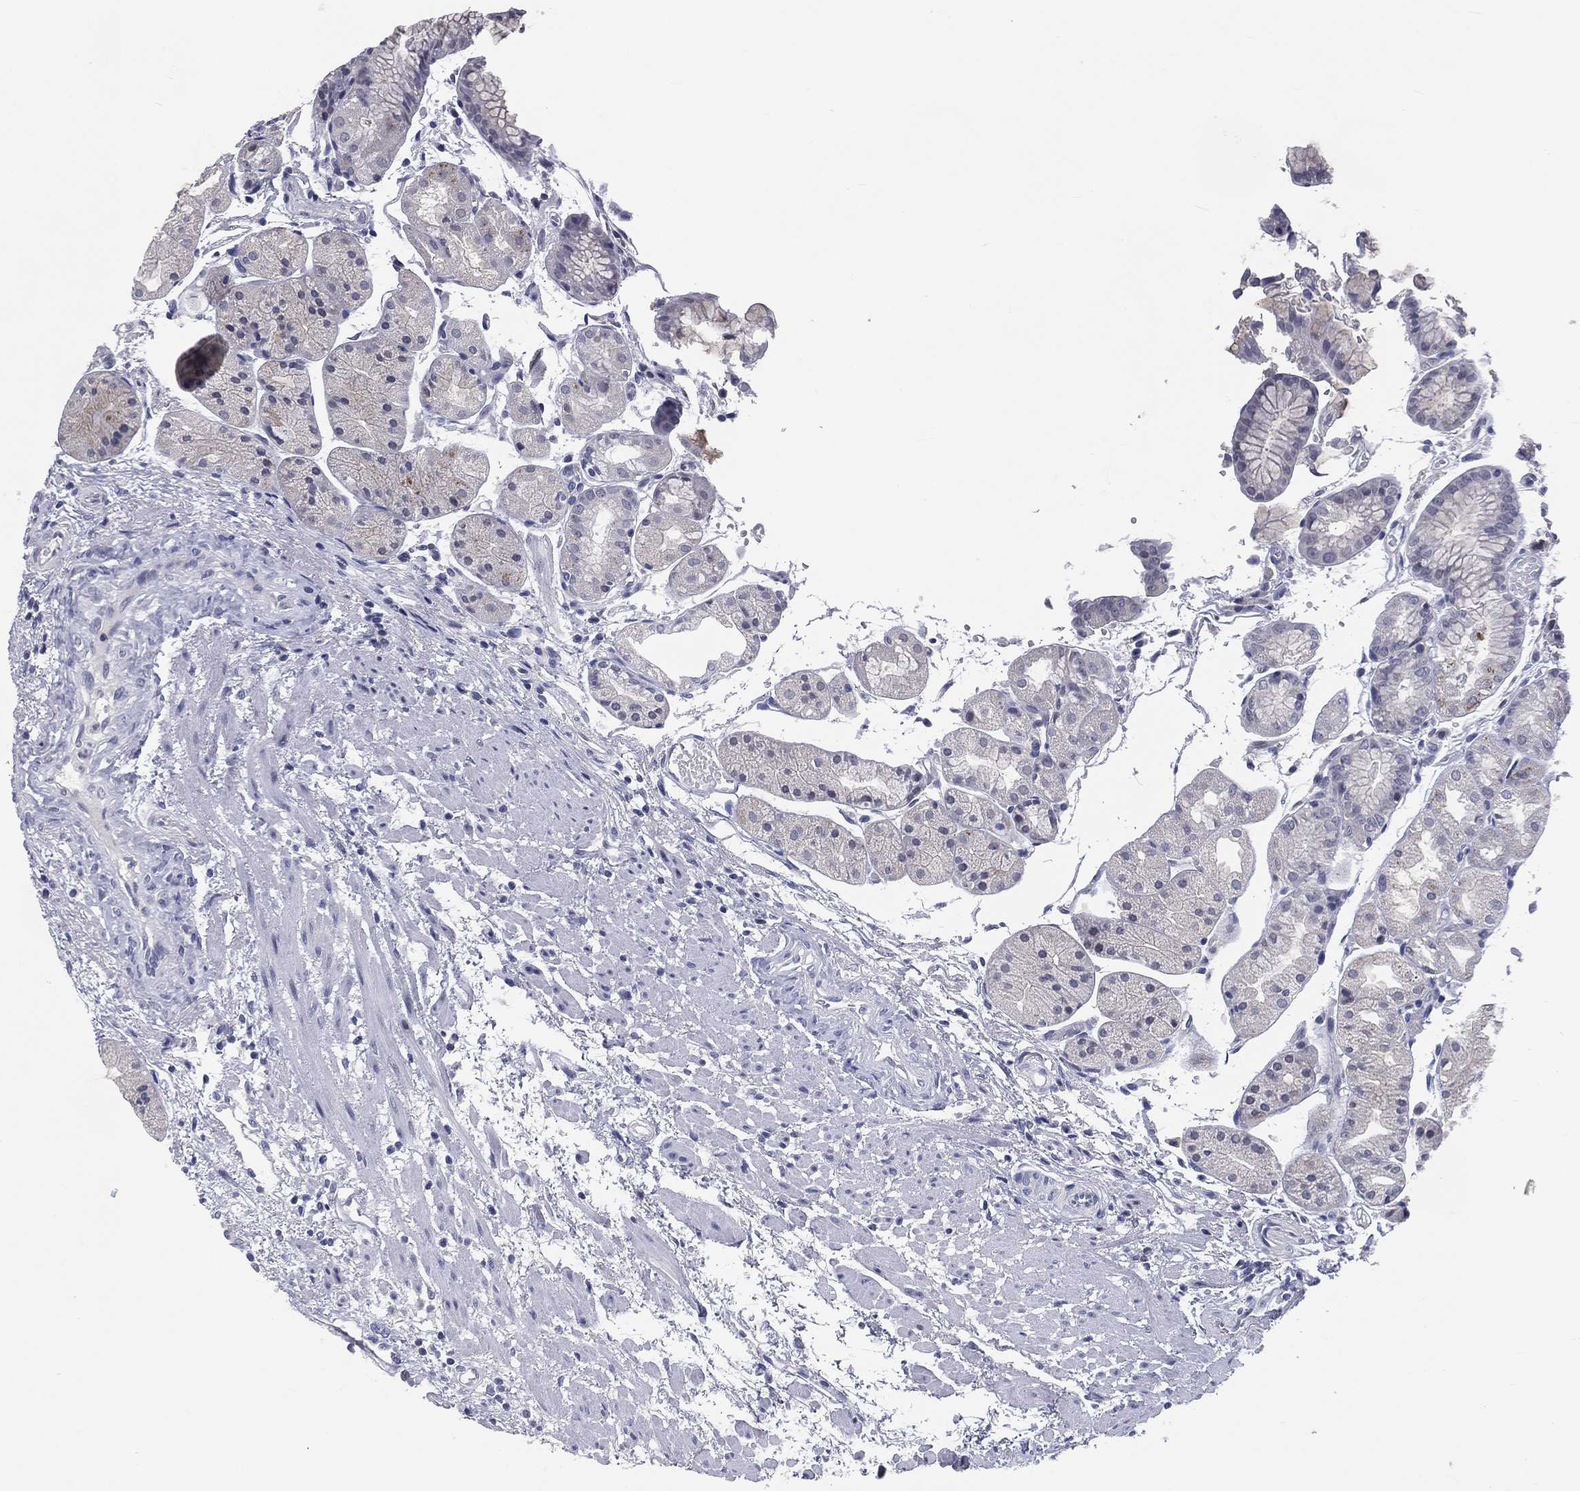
{"staining": {"intensity": "negative", "quantity": "none", "location": "none"}, "tissue": "stomach", "cell_type": "Glandular cells", "image_type": "normal", "snomed": [{"axis": "morphology", "description": "Normal tissue, NOS"}, {"axis": "topography", "description": "Stomach, upper"}], "caption": "The micrograph shows no significant positivity in glandular cells of stomach.", "gene": "IFT27", "patient": {"sex": "male", "age": 72}}